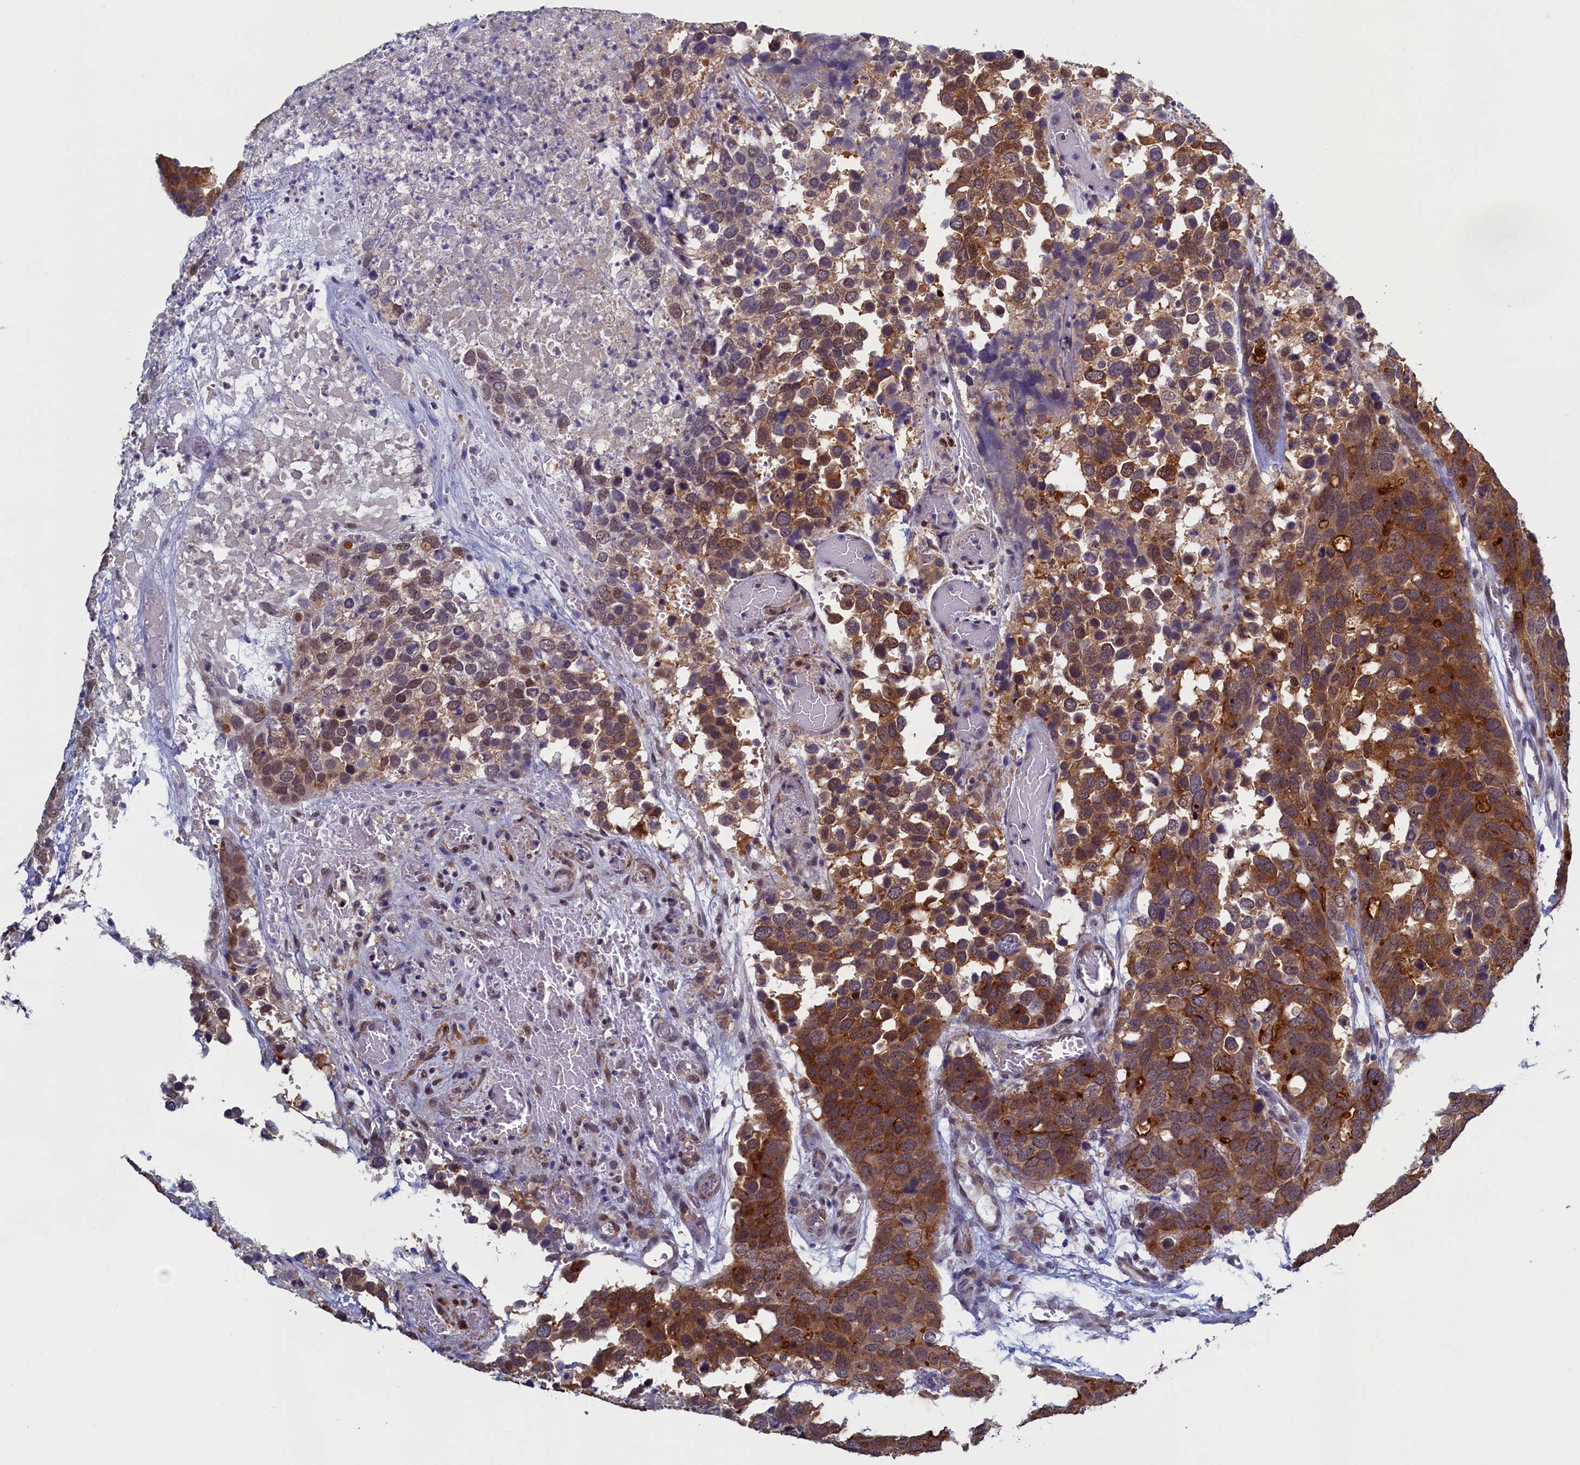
{"staining": {"intensity": "strong", "quantity": ">75%", "location": "cytoplasmic/membranous"}, "tissue": "breast cancer", "cell_type": "Tumor cells", "image_type": "cancer", "snomed": [{"axis": "morphology", "description": "Duct carcinoma"}, {"axis": "topography", "description": "Breast"}], "caption": "DAB (3,3'-diaminobenzidine) immunohistochemical staining of human infiltrating ductal carcinoma (breast) displays strong cytoplasmic/membranous protein expression in about >75% of tumor cells.", "gene": "PACSIN3", "patient": {"sex": "female", "age": 83}}